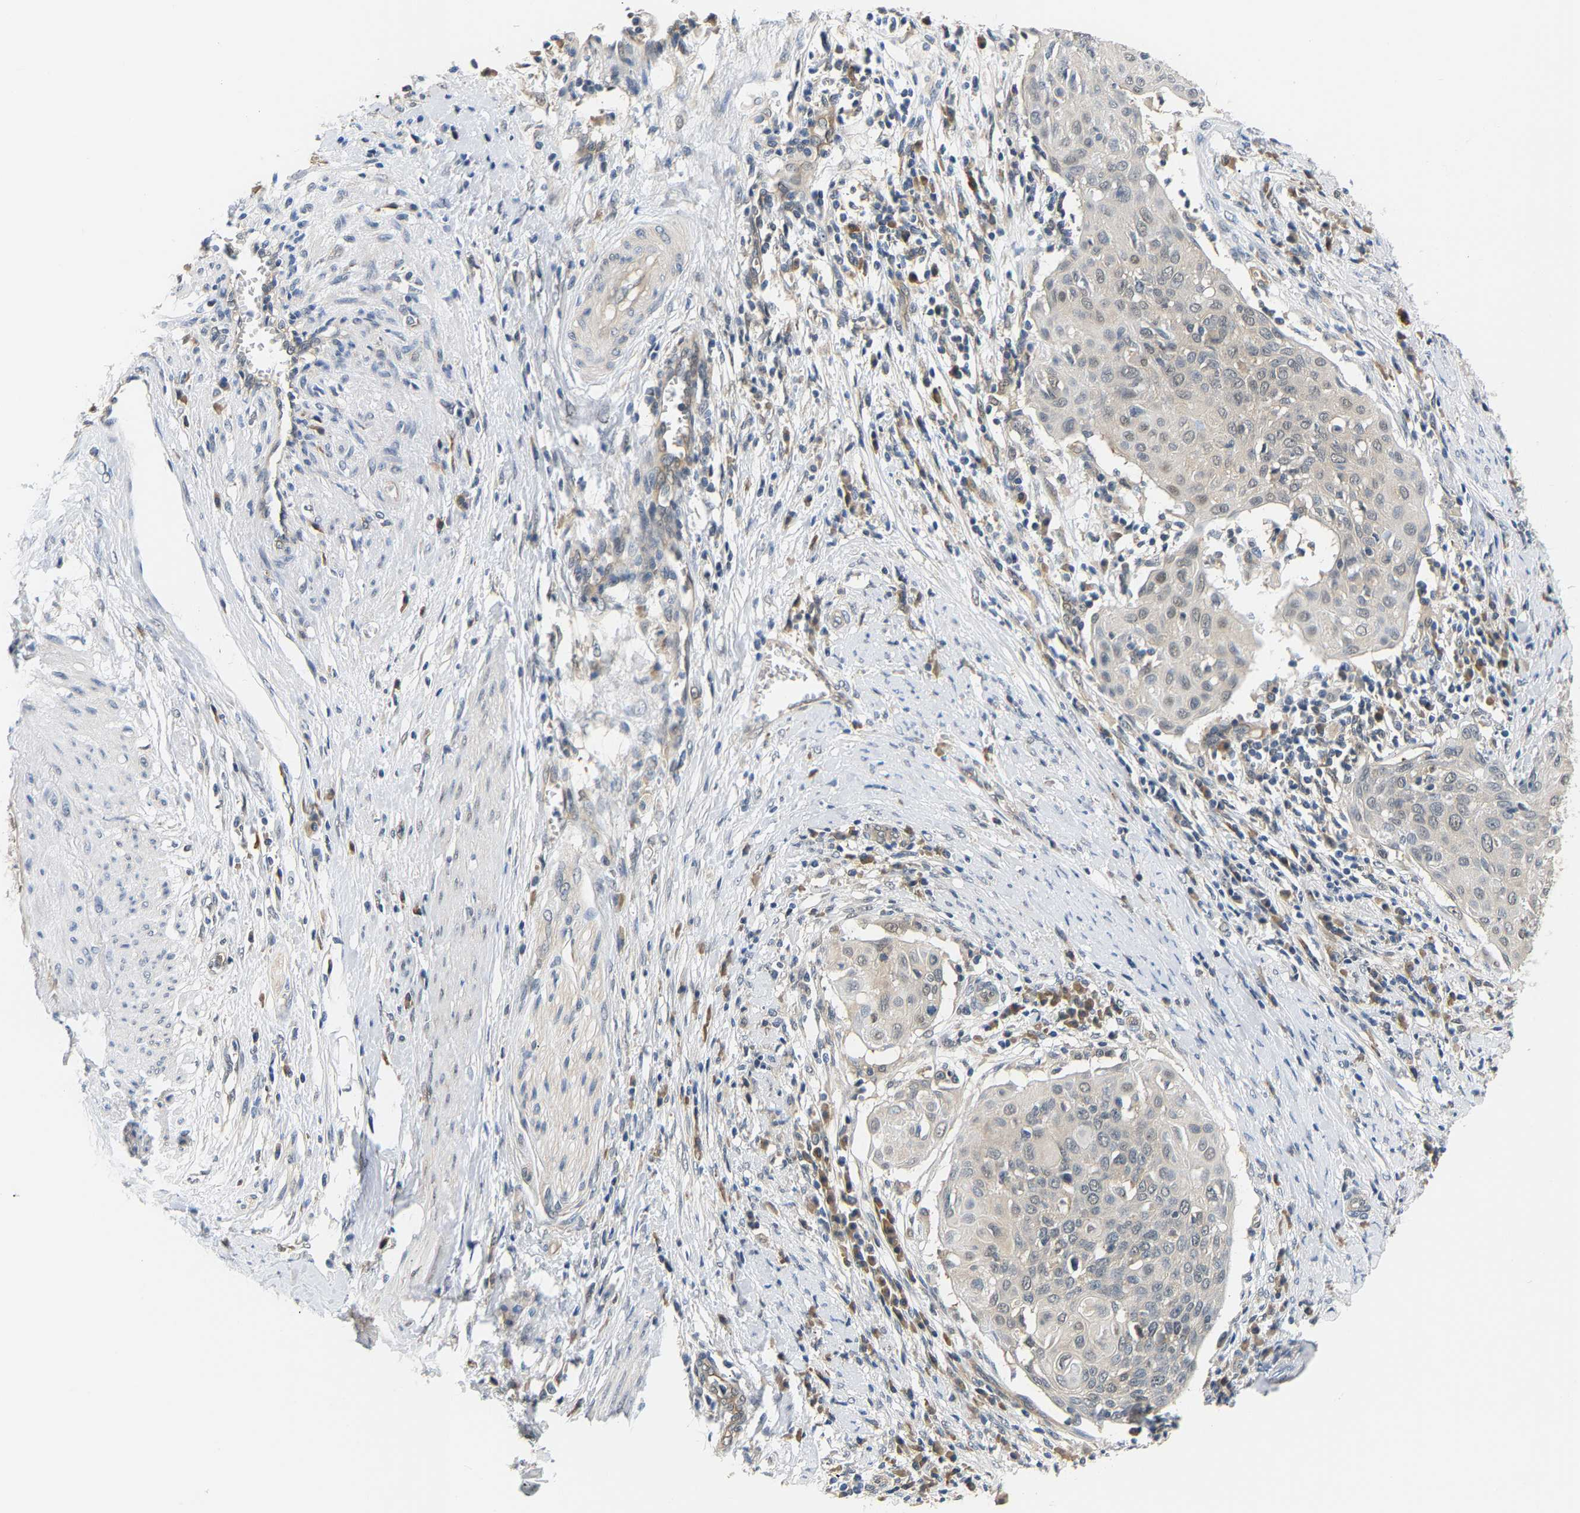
{"staining": {"intensity": "weak", "quantity": "<25%", "location": "cytoplasmic/membranous"}, "tissue": "cervical cancer", "cell_type": "Tumor cells", "image_type": "cancer", "snomed": [{"axis": "morphology", "description": "Squamous cell carcinoma, NOS"}, {"axis": "topography", "description": "Cervix"}], "caption": "Immunohistochemical staining of cervical cancer shows no significant positivity in tumor cells. (Brightfield microscopy of DAB immunohistochemistry (IHC) at high magnification).", "gene": "ARHGEF12", "patient": {"sex": "female", "age": 39}}